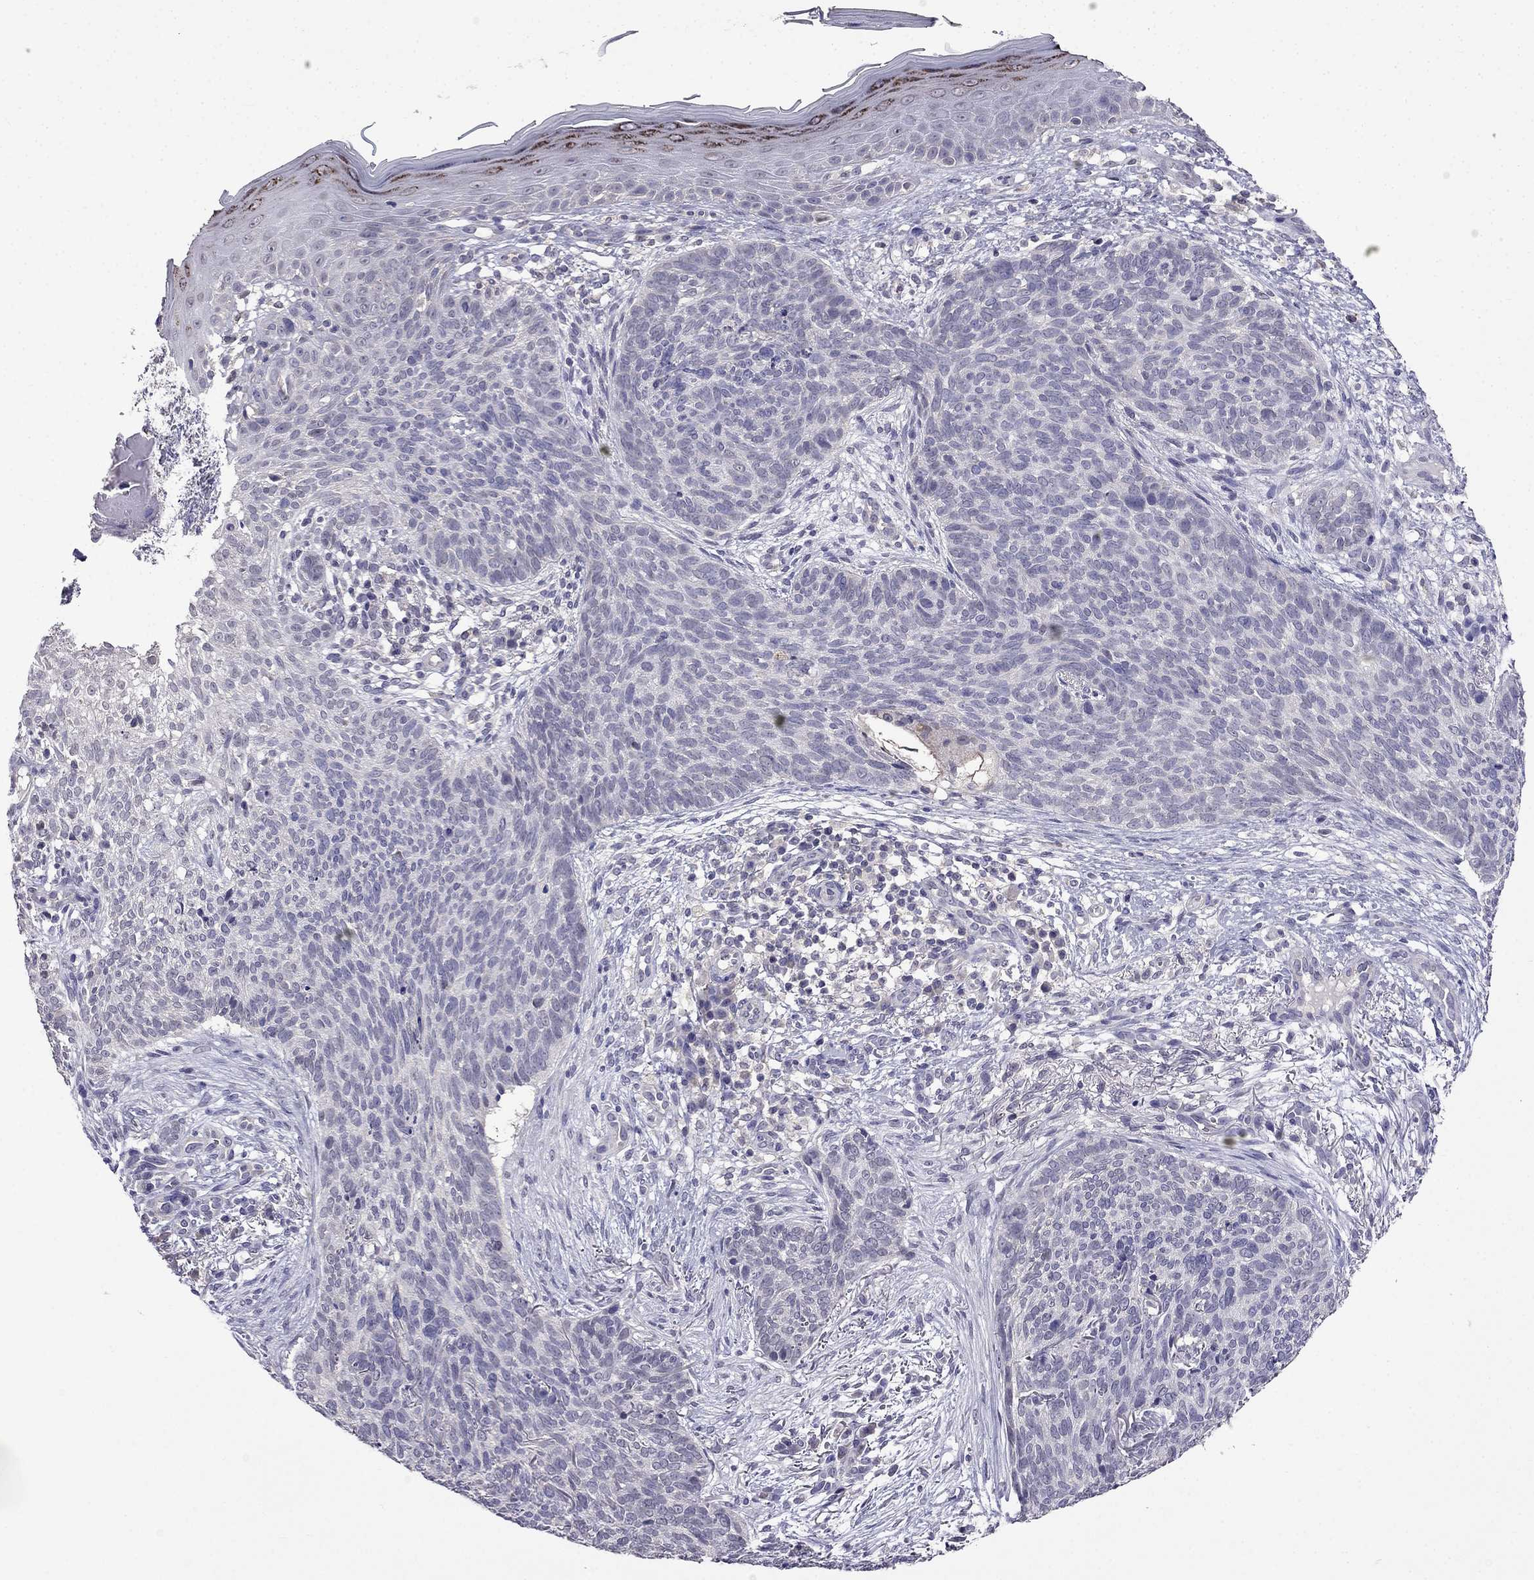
{"staining": {"intensity": "negative", "quantity": "none", "location": "none"}, "tissue": "skin cancer", "cell_type": "Tumor cells", "image_type": "cancer", "snomed": [{"axis": "morphology", "description": "Basal cell carcinoma"}, {"axis": "topography", "description": "Skin"}], "caption": "Micrograph shows no significant protein expression in tumor cells of skin basal cell carcinoma.", "gene": "AQP9", "patient": {"sex": "male", "age": 64}}